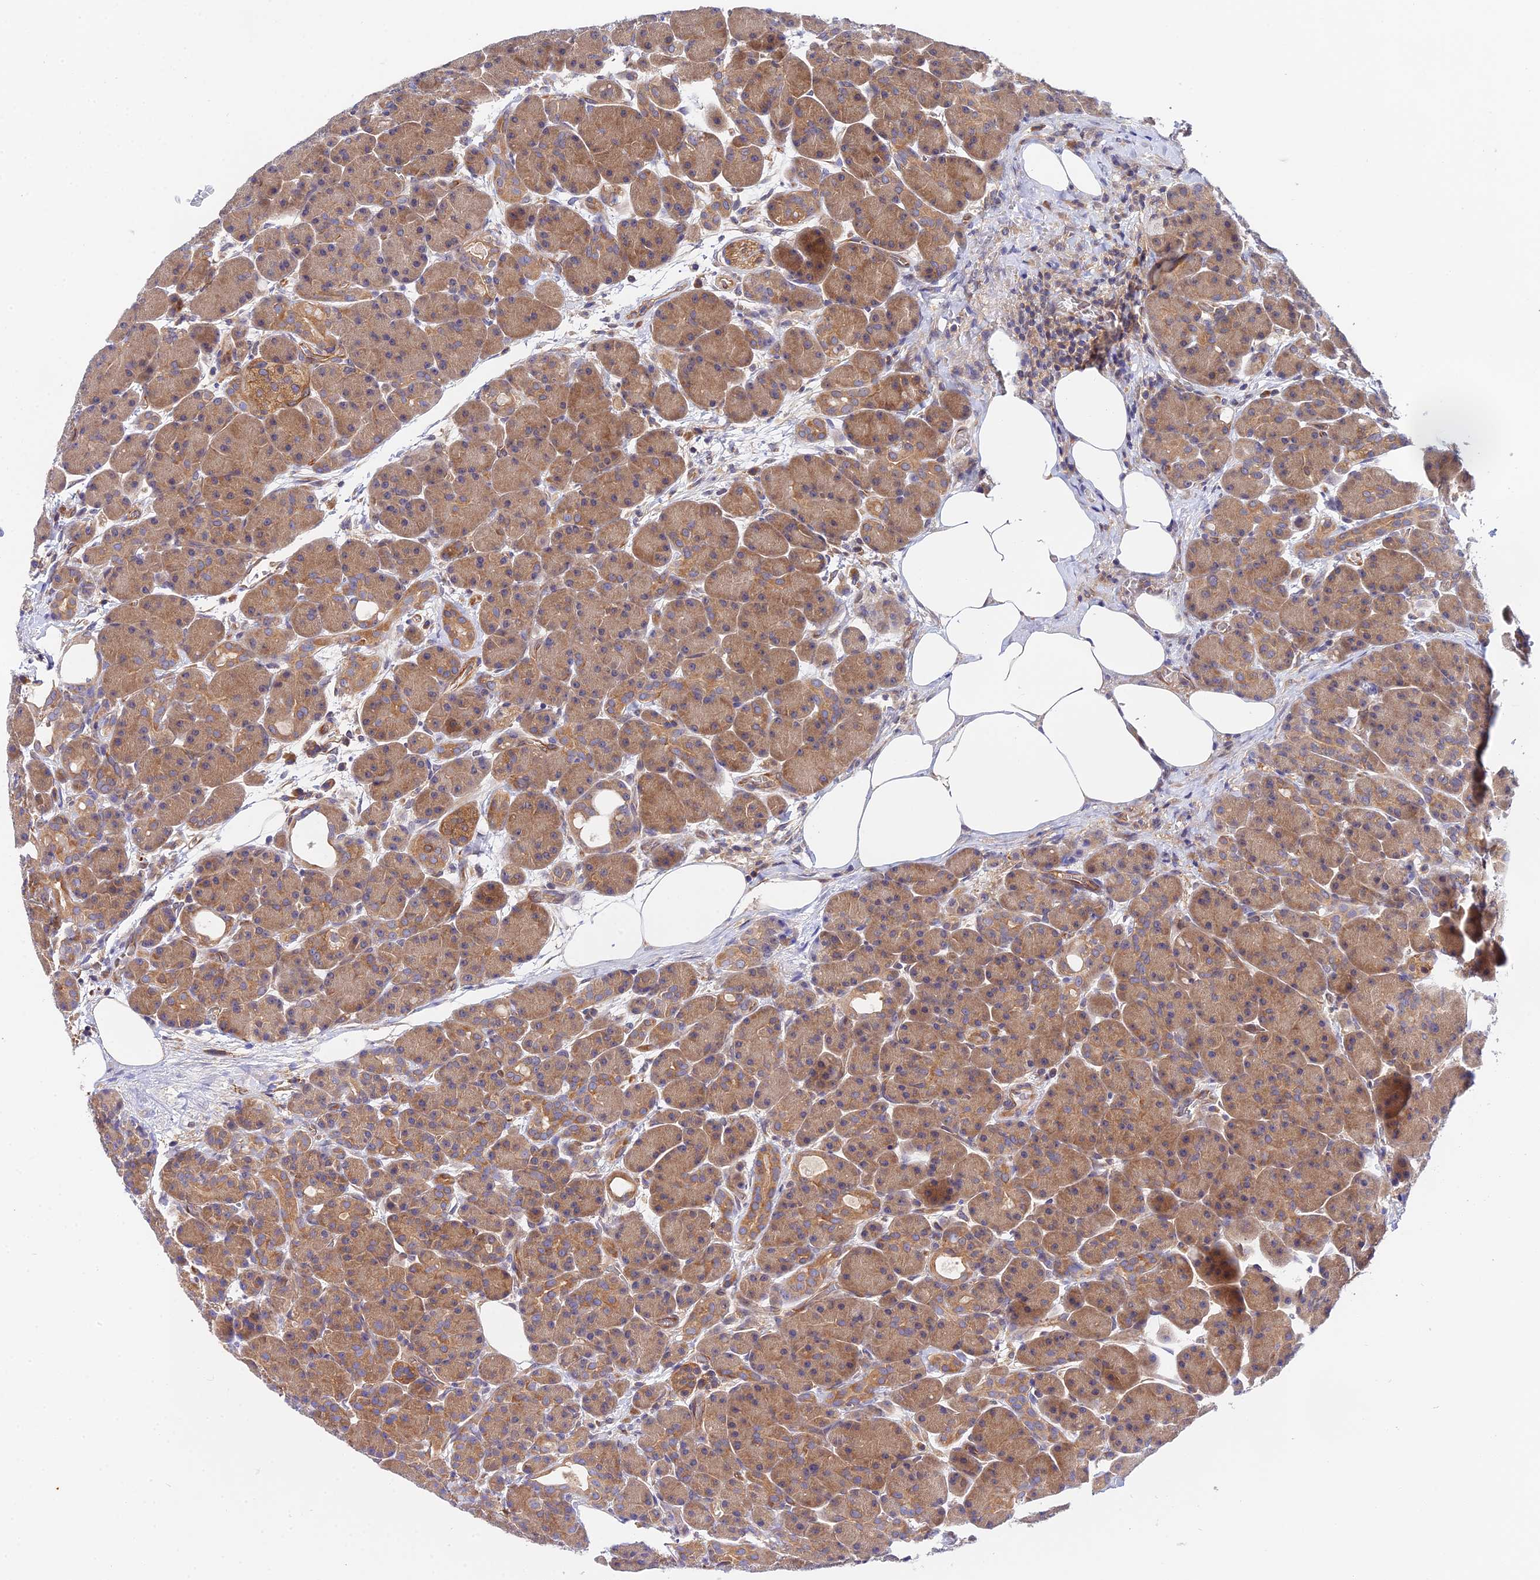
{"staining": {"intensity": "moderate", "quantity": ">75%", "location": "cytoplasmic/membranous"}, "tissue": "pancreas", "cell_type": "Exocrine glandular cells", "image_type": "normal", "snomed": [{"axis": "morphology", "description": "Normal tissue, NOS"}, {"axis": "topography", "description": "Pancreas"}], "caption": "The micrograph exhibits immunohistochemical staining of unremarkable pancreas. There is moderate cytoplasmic/membranous expression is present in about >75% of exocrine glandular cells.", "gene": "PPP2R2A", "patient": {"sex": "male", "age": 63}}